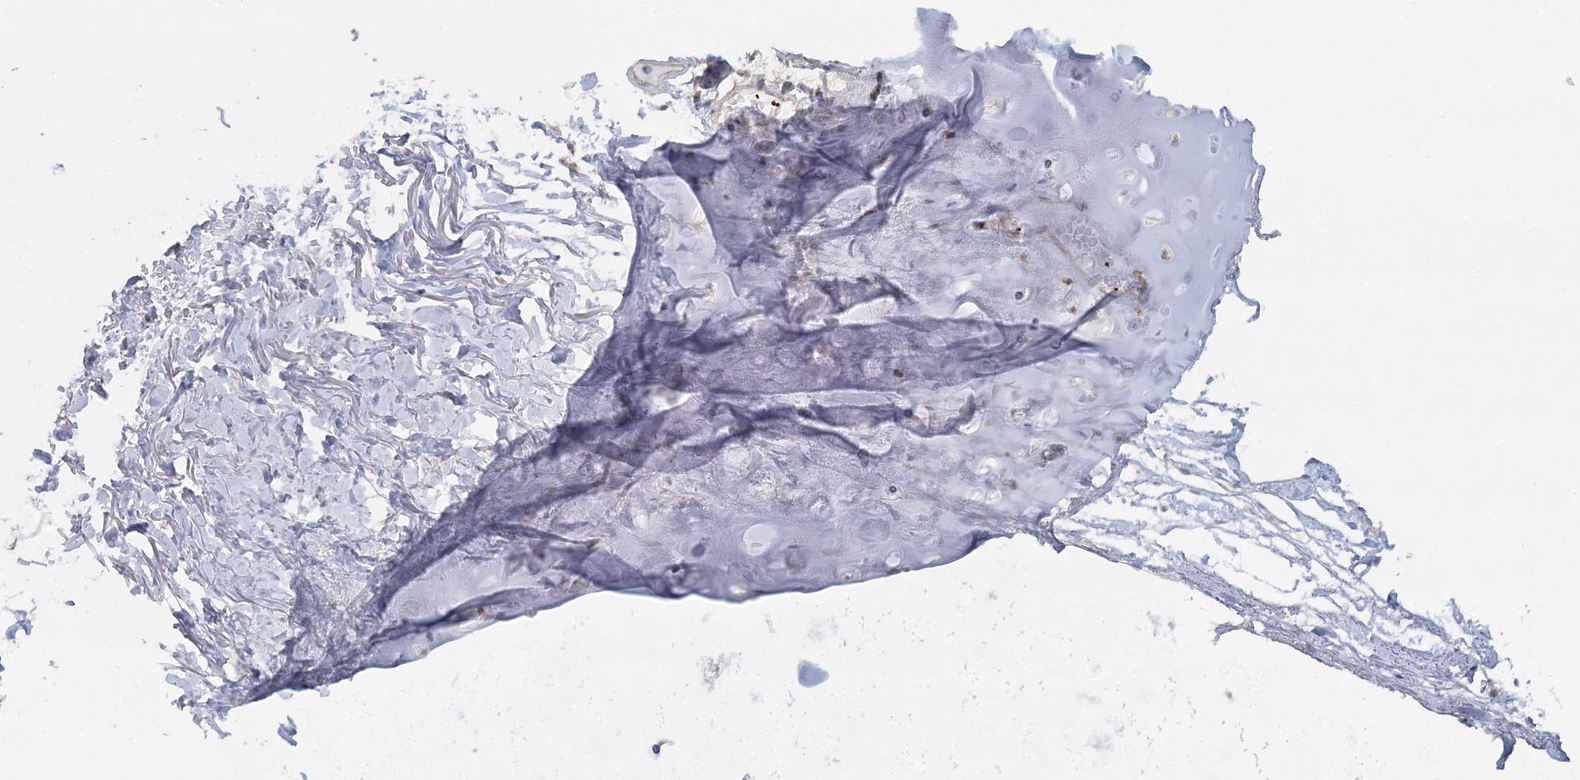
{"staining": {"intensity": "negative", "quantity": "none", "location": "none"}, "tissue": "adipose tissue", "cell_type": "Adipocytes", "image_type": "normal", "snomed": [{"axis": "morphology", "description": "Normal tissue, NOS"}, {"axis": "topography", "description": "Cartilage tissue"}, {"axis": "topography", "description": "Bronchus"}], "caption": "Adipocytes show no significant protein positivity in normal adipose tissue.", "gene": "CUEDC2", "patient": {"sex": "female", "age": 73}}